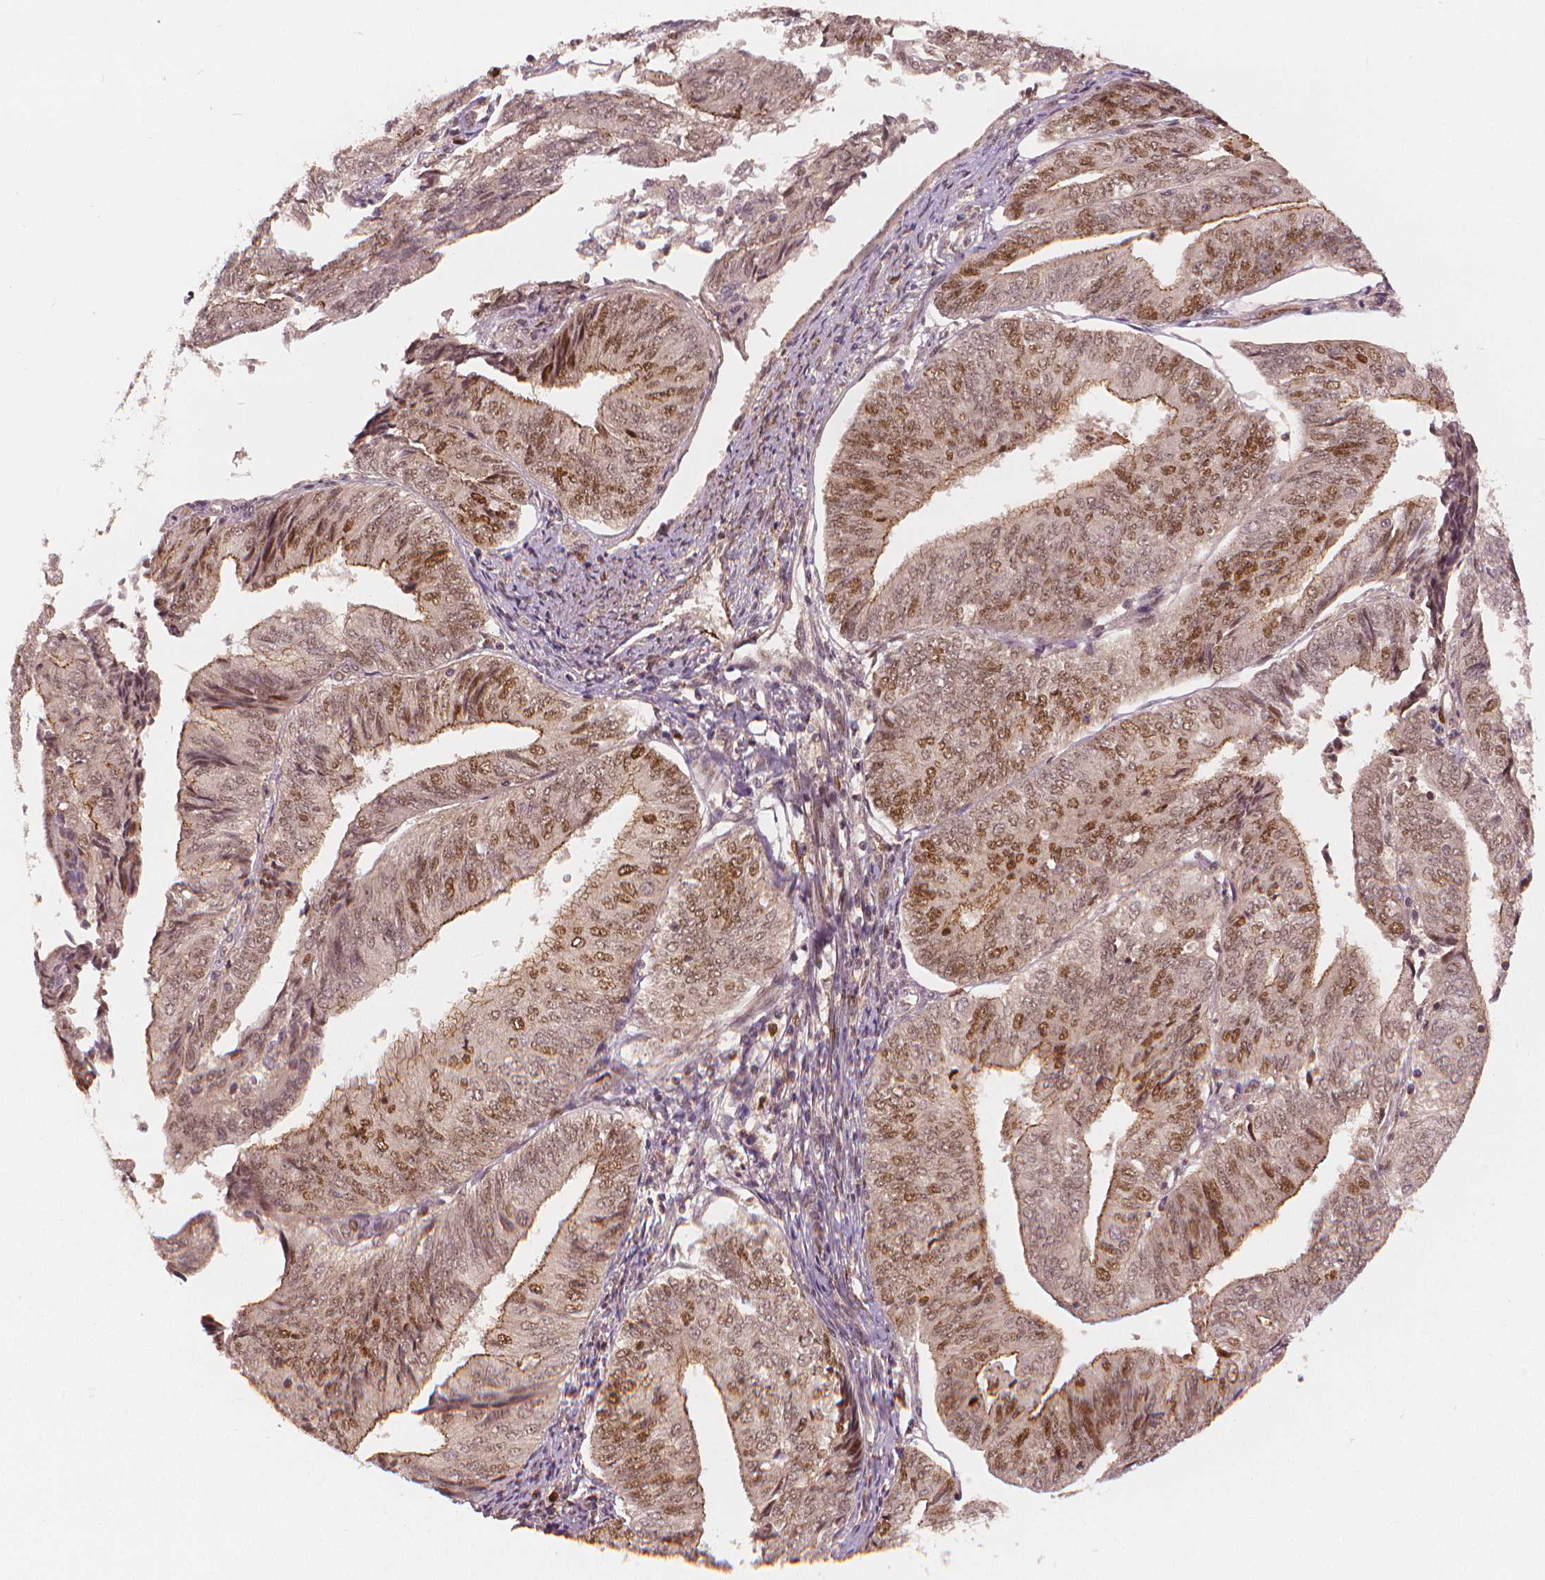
{"staining": {"intensity": "moderate", "quantity": "25%-75%", "location": "cytoplasmic/membranous,nuclear"}, "tissue": "endometrial cancer", "cell_type": "Tumor cells", "image_type": "cancer", "snomed": [{"axis": "morphology", "description": "Adenocarcinoma, NOS"}, {"axis": "topography", "description": "Endometrium"}], "caption": "Brown immunohistochemical staining in human endometrial cancer displays moderate cytoplasmic/membranous and nuclear positivity in approximately 25%-75% of tumor cells.", "gene": "NSD2", "patient": {"sex": "female", "age": 58}}